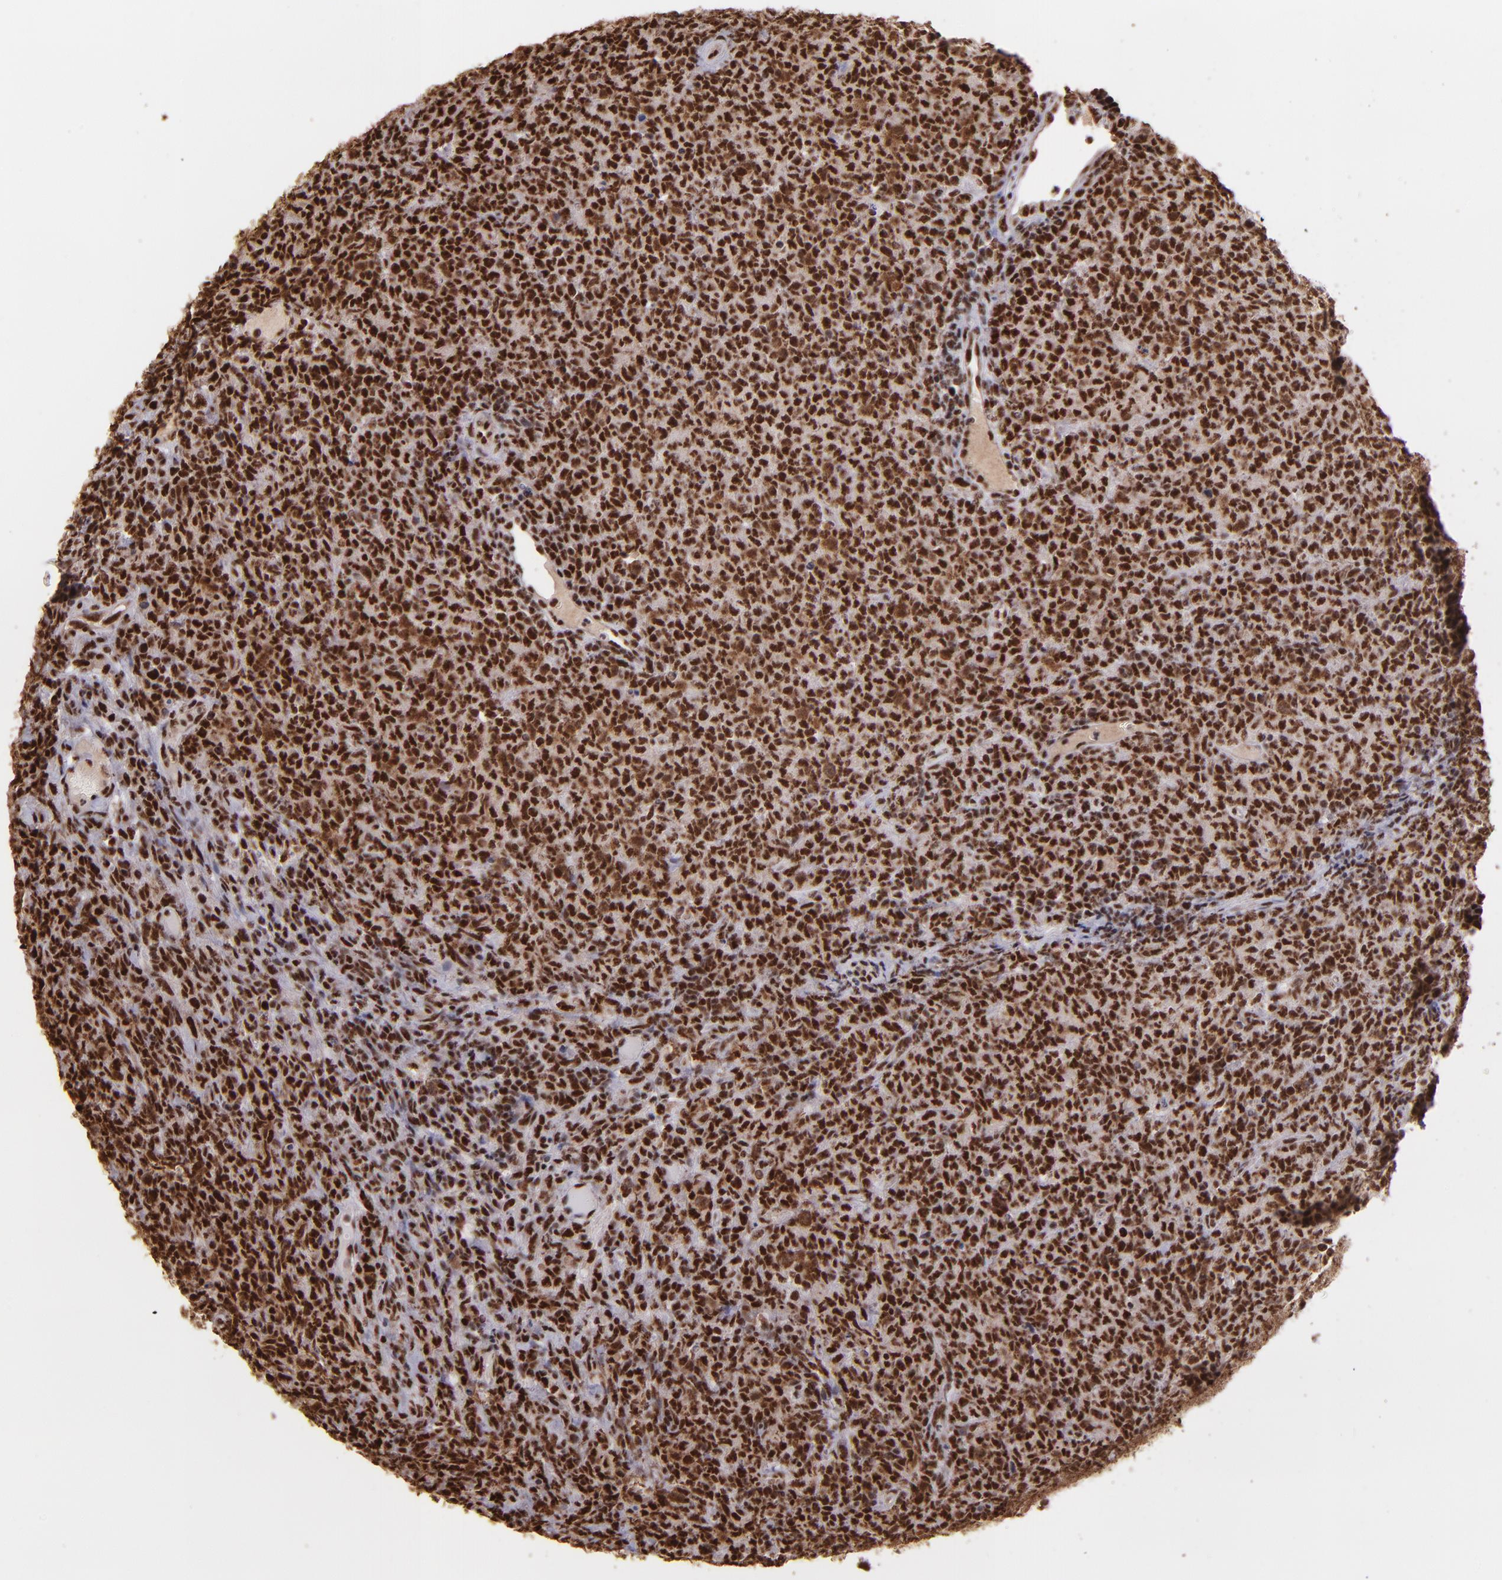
{"staining": {"intensity": "strong", "quantity": ">75%", "location": "cytoplasmic/membranous,nuclear"}, "tissue": "lymphoma", "cell_type": "Tumor cells", "image_type": "cancer", "snomed": [{"axis": "morphology", "description": "Malignant lymphoma, non-Hodgkin's type, High grade"}, {"axis": "topography", "description": "Tonsil"}], "caption": "A brown stain labels strong cytoplasmic/membranous and nuclear positivity of a protein in lymphoma tumor cells.", "gene": "PQBP1", "patient": {"sex": "female", "age": 36}}